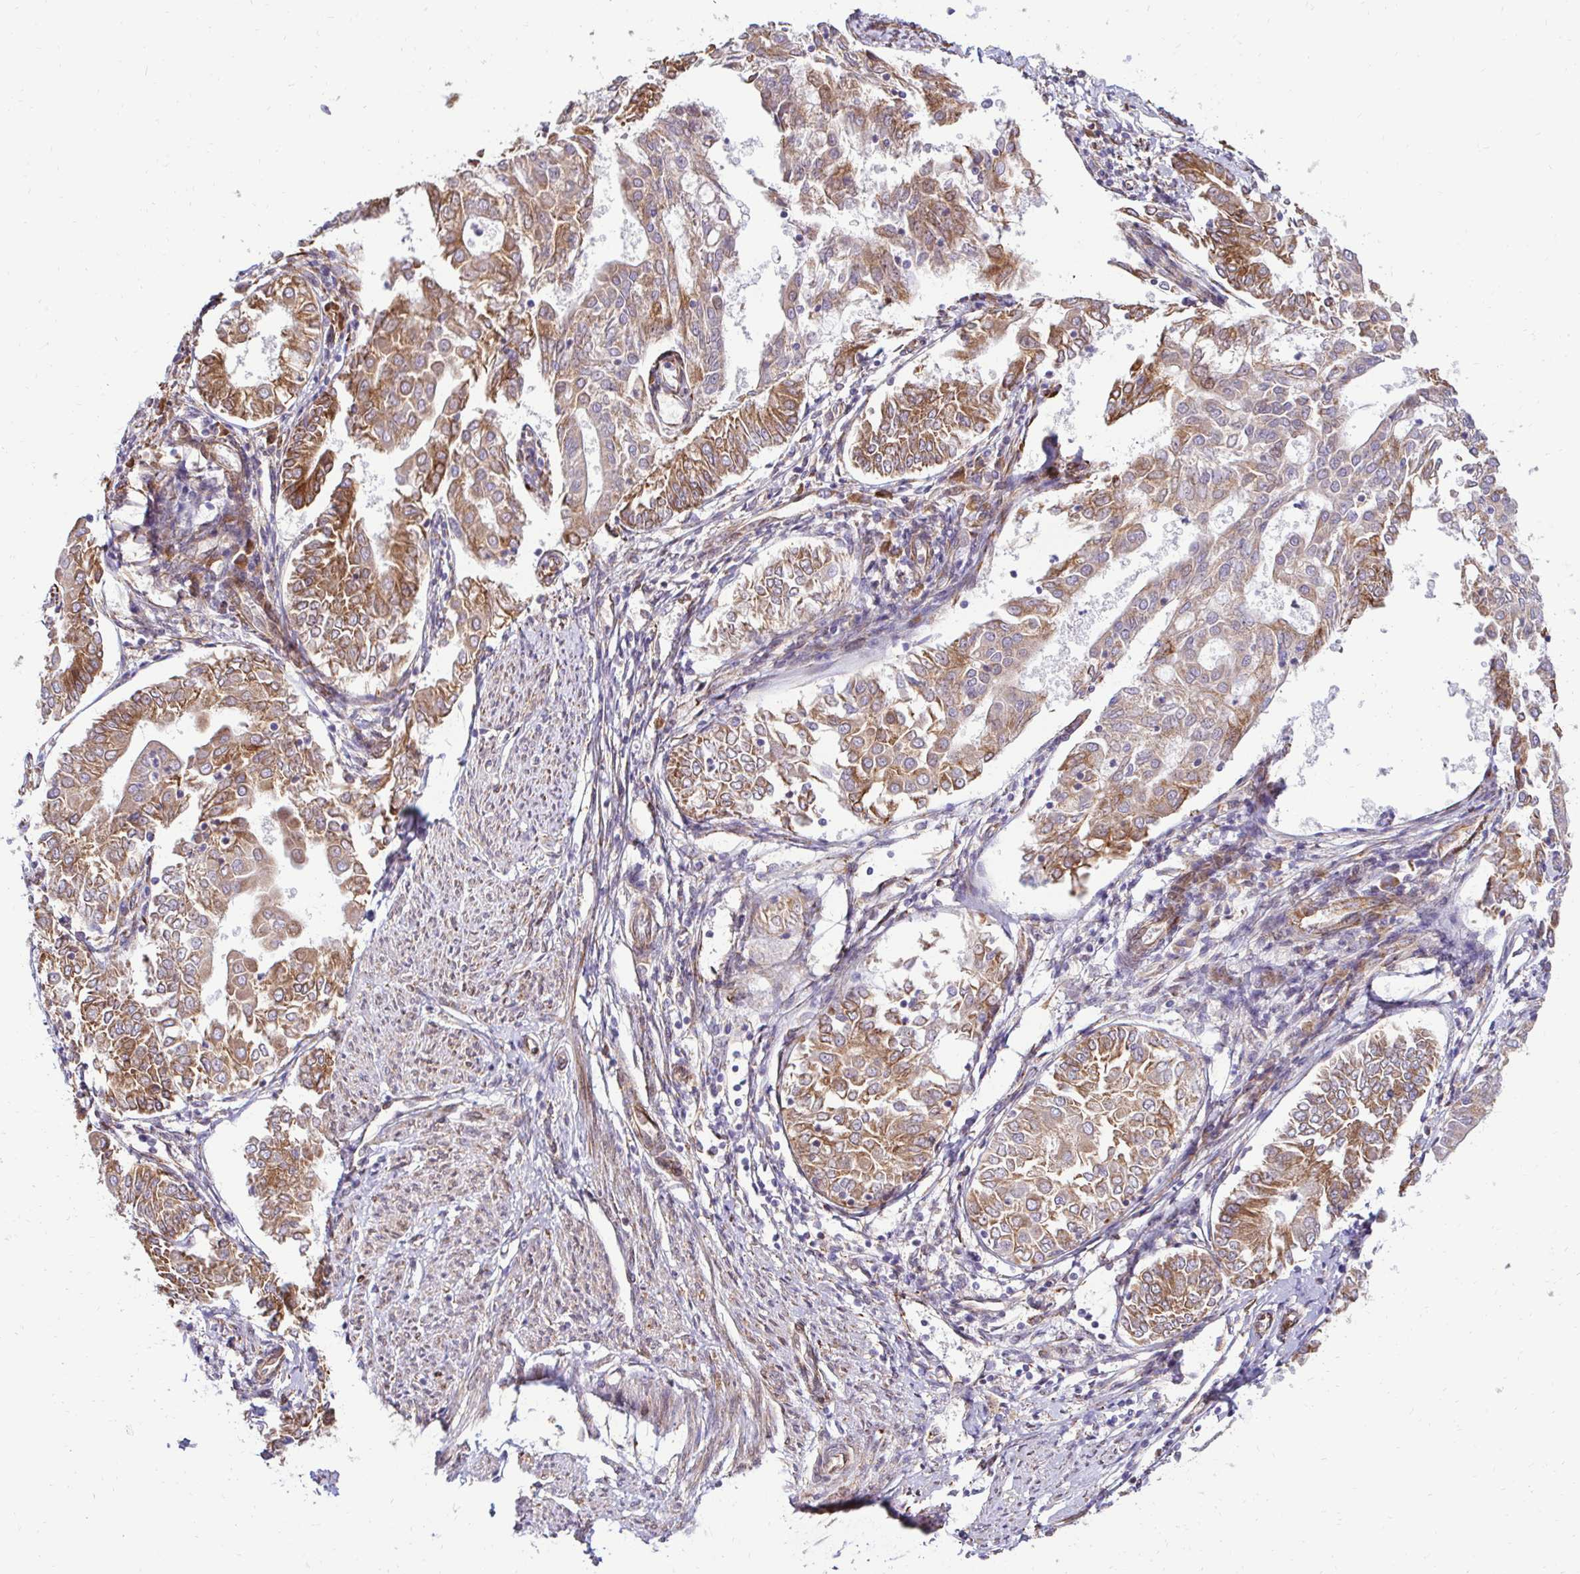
{"staining": {"intensity": "moderate", "quantity": ">75%", "location": "cytoplasmic/membranous"}, "tissue": "endometrial cancer", "cell_type": "Tumor cells", "image_type": "cancer", "snomed": [{"axis": "morphology", "description": "Adenocarcinoma, NOS"}, {"axis": "topography", "description": "Endometrium"}], "caption": "Immunohistochemistry of endometrial cancer (adenocarcinoma) shows medium levels of moderate cytoplasmic/membranous staining in about >75% of tumor cells. The staining is performed using DAB brown chromogen to label protein expression. The nuclei are counter-stained blue using hematoxylin.", "gene": "HPS1", "patient": {"sex": "female", "age": 68}}